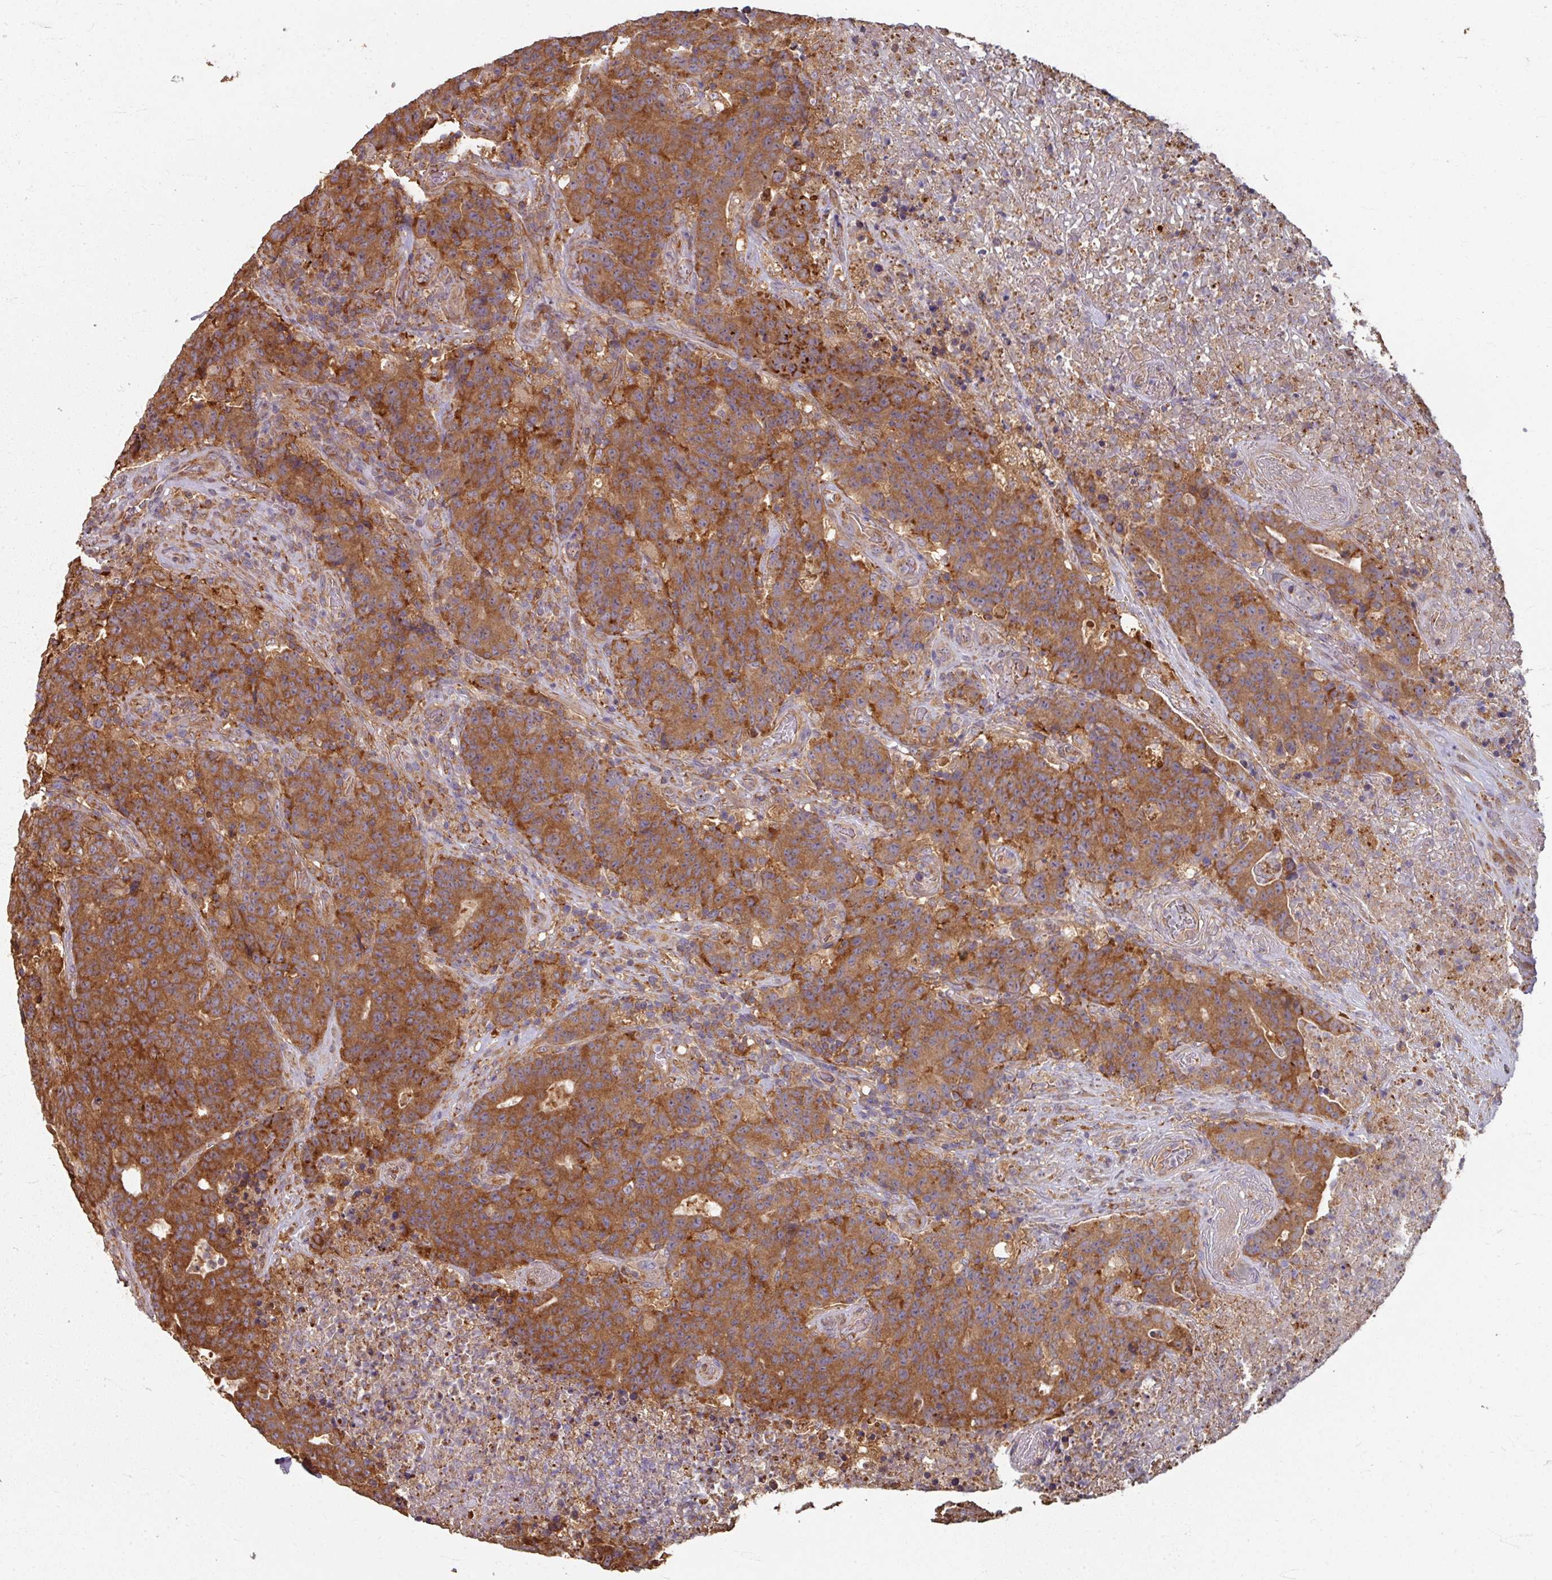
{"staining": {"intensity": "strong", "quantity": ">75%", "location": "cytoplasmic/membranous"}, "tissue": "colorectal cancer", "cell_type": "Tumor cells", "image_type": "cancer", "snomed": [{"axis": "morphology", "description": "Adenocarcinoma, NOS"}, {"axis": "topography", "description": "Colon"}], "caption": "Protein expression analysis of adenocarcinoma (colorectal) reveals strong cytoplasmic/membranous staining in about >75% of tumor cells.", "gene": "CCDC68", "patient": {"sex": "female", "age": 75}}